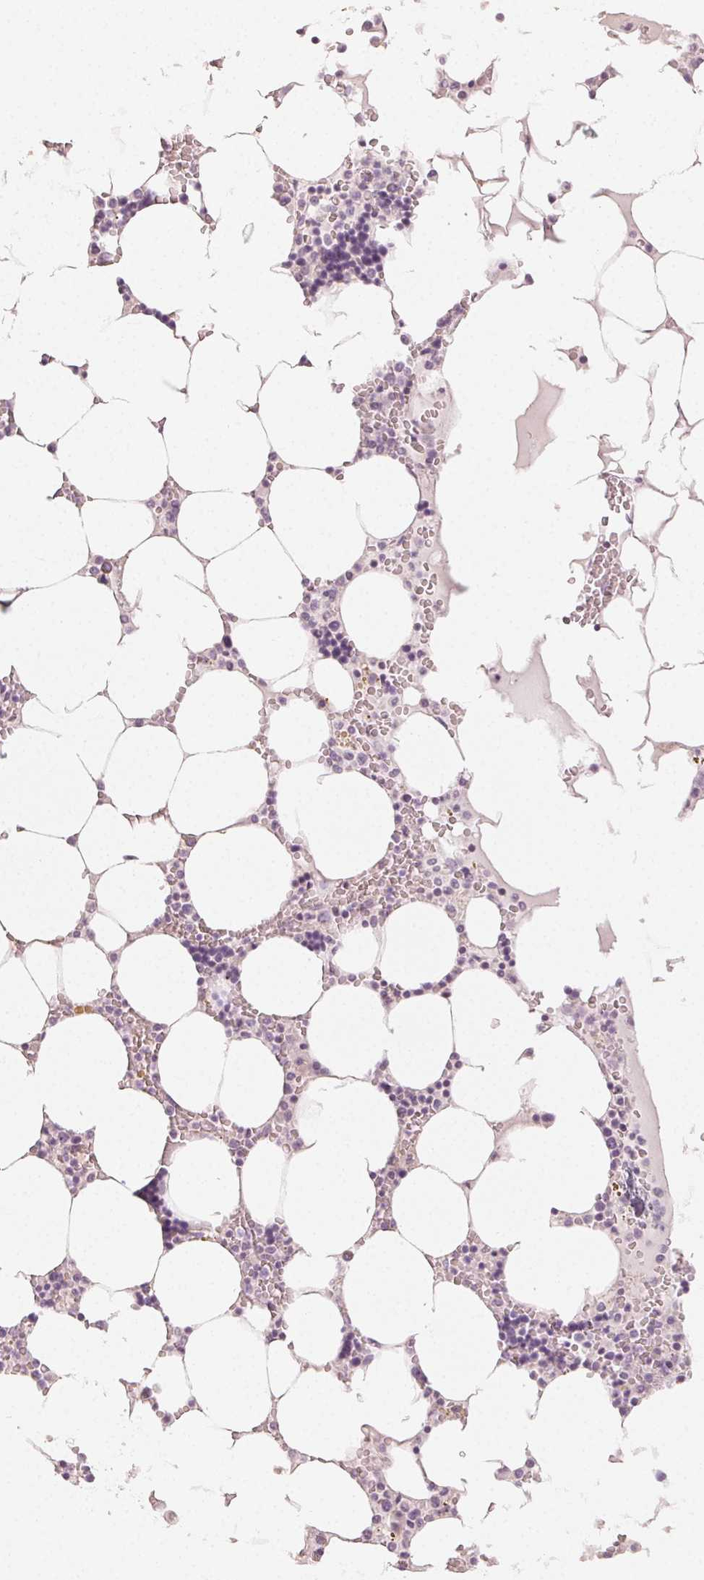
{"staining": {"intensity": "negative", "quantity": "none", "location": "none"}, "tissue": "bone marrow", "cell_type": "Hematopoietic cells", "image_type": "normal", "snomed": [{"axis": "morphology", "description": "Normal tissue, NOS"}, {"axis": "topography", "description": "Bone marrow"}], "caption": "The photomicrograph reveals no significant positivity in hematopoietic cells of bone marrow.", "gene": "LVRN", "patient": {"sex": "male", "age": 64}}